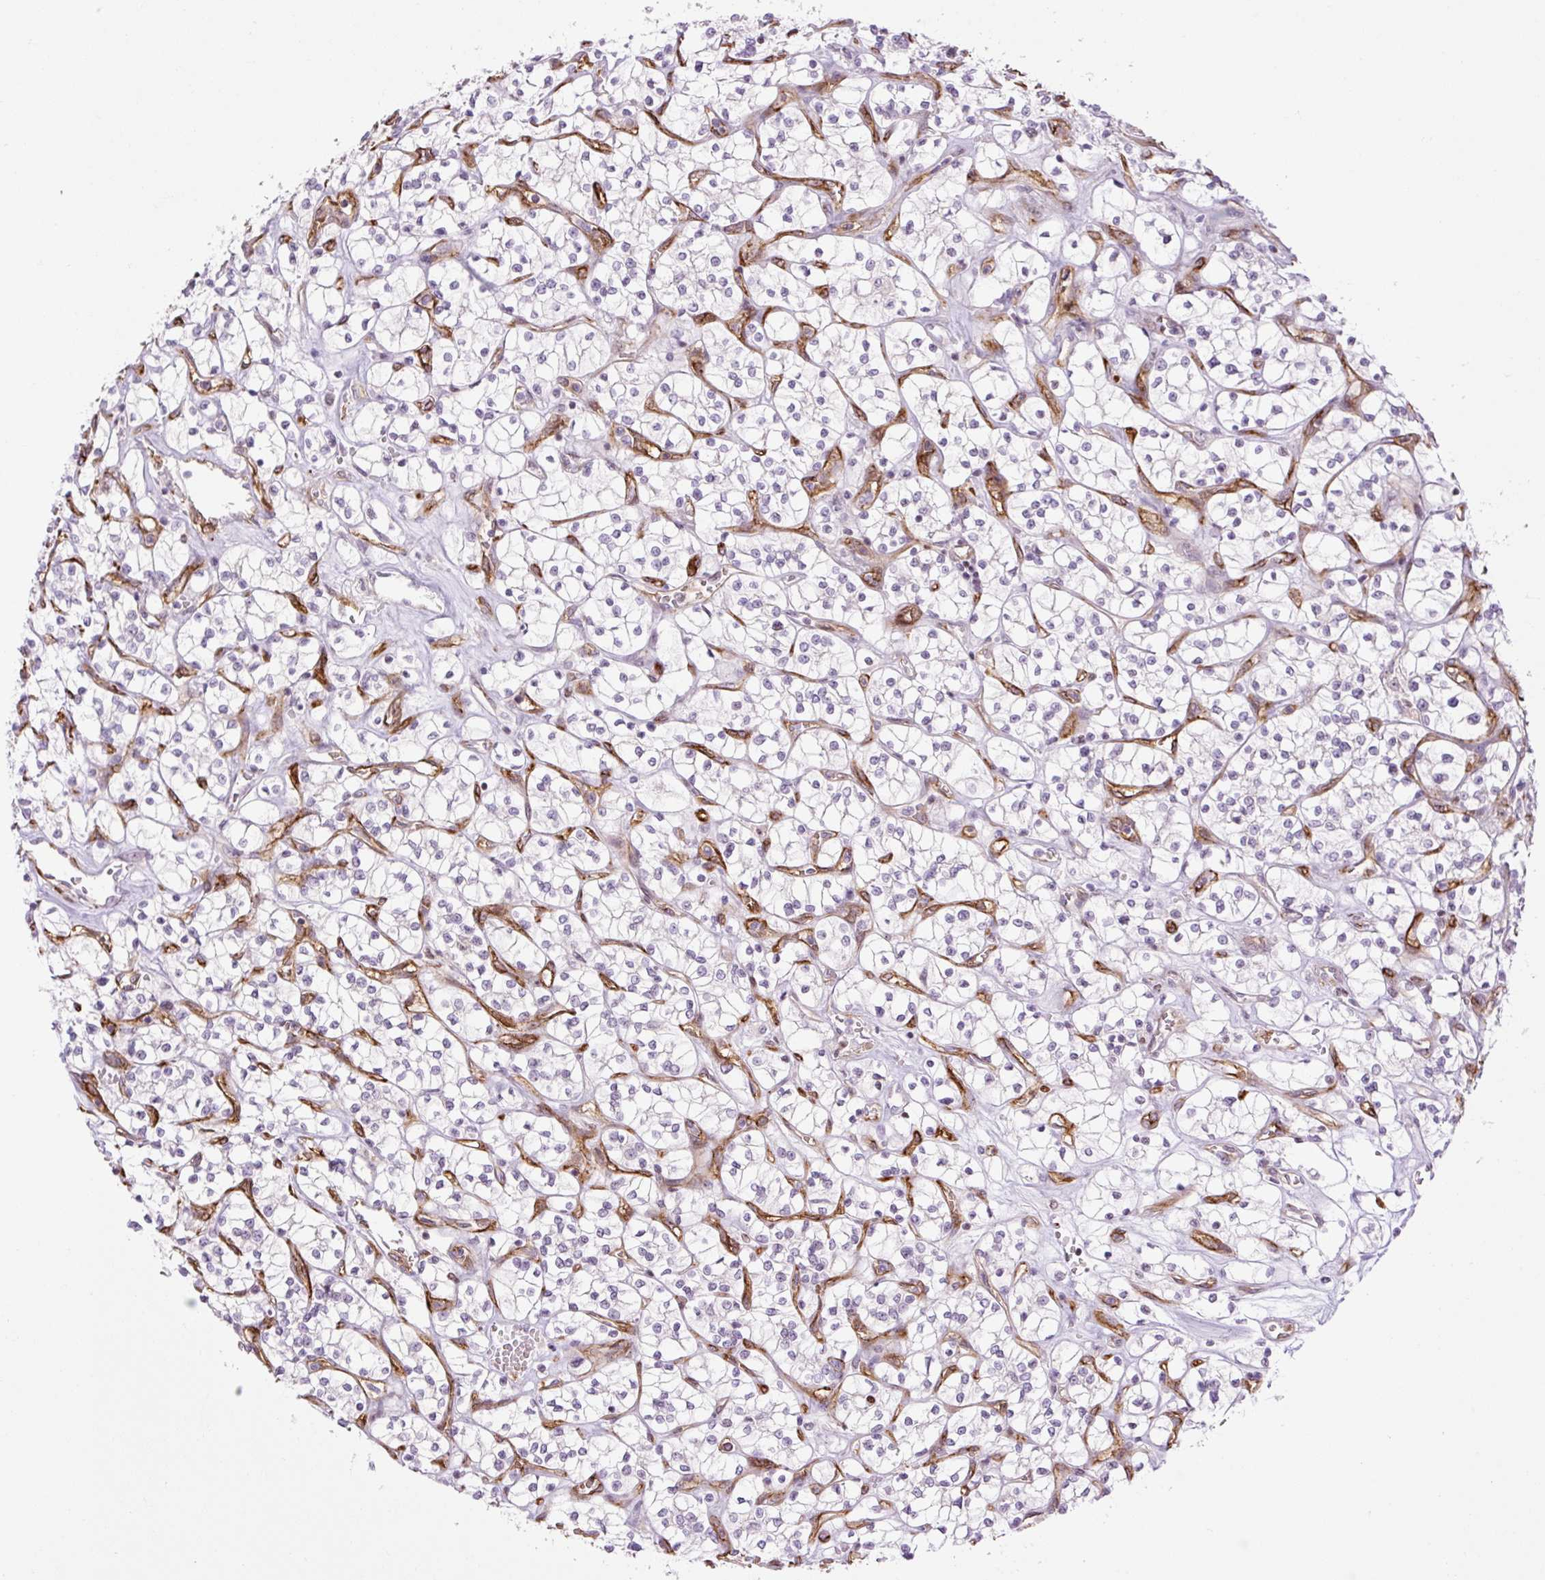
{"staining": {"intensity": "negative", "quantity": "none", "location": "none"}, "tissue": "renal cancer", "cell_type": "Tumor cells", "image_type": "cancer", "snomed": [{"axis": "morphology", "description": "Adenocarcinoma, NOS"}, {"axis": "topography", "description": "Kidney"}], "caption": "Immunohistochemistry histopathology image of neoplastic tissue: renal cancer (adenocarcinoma) stained with DAB (3,3'-diaminobenzidine) exhibits no significant protein staining in tumor cells. Brightfield microscopy of immunohistochemistry stained with DAB (brown) and hematoxylin (blue), captured at high magnification.", "gene": "ZNF417", "patient": {"sex": "female", "age": 64}}